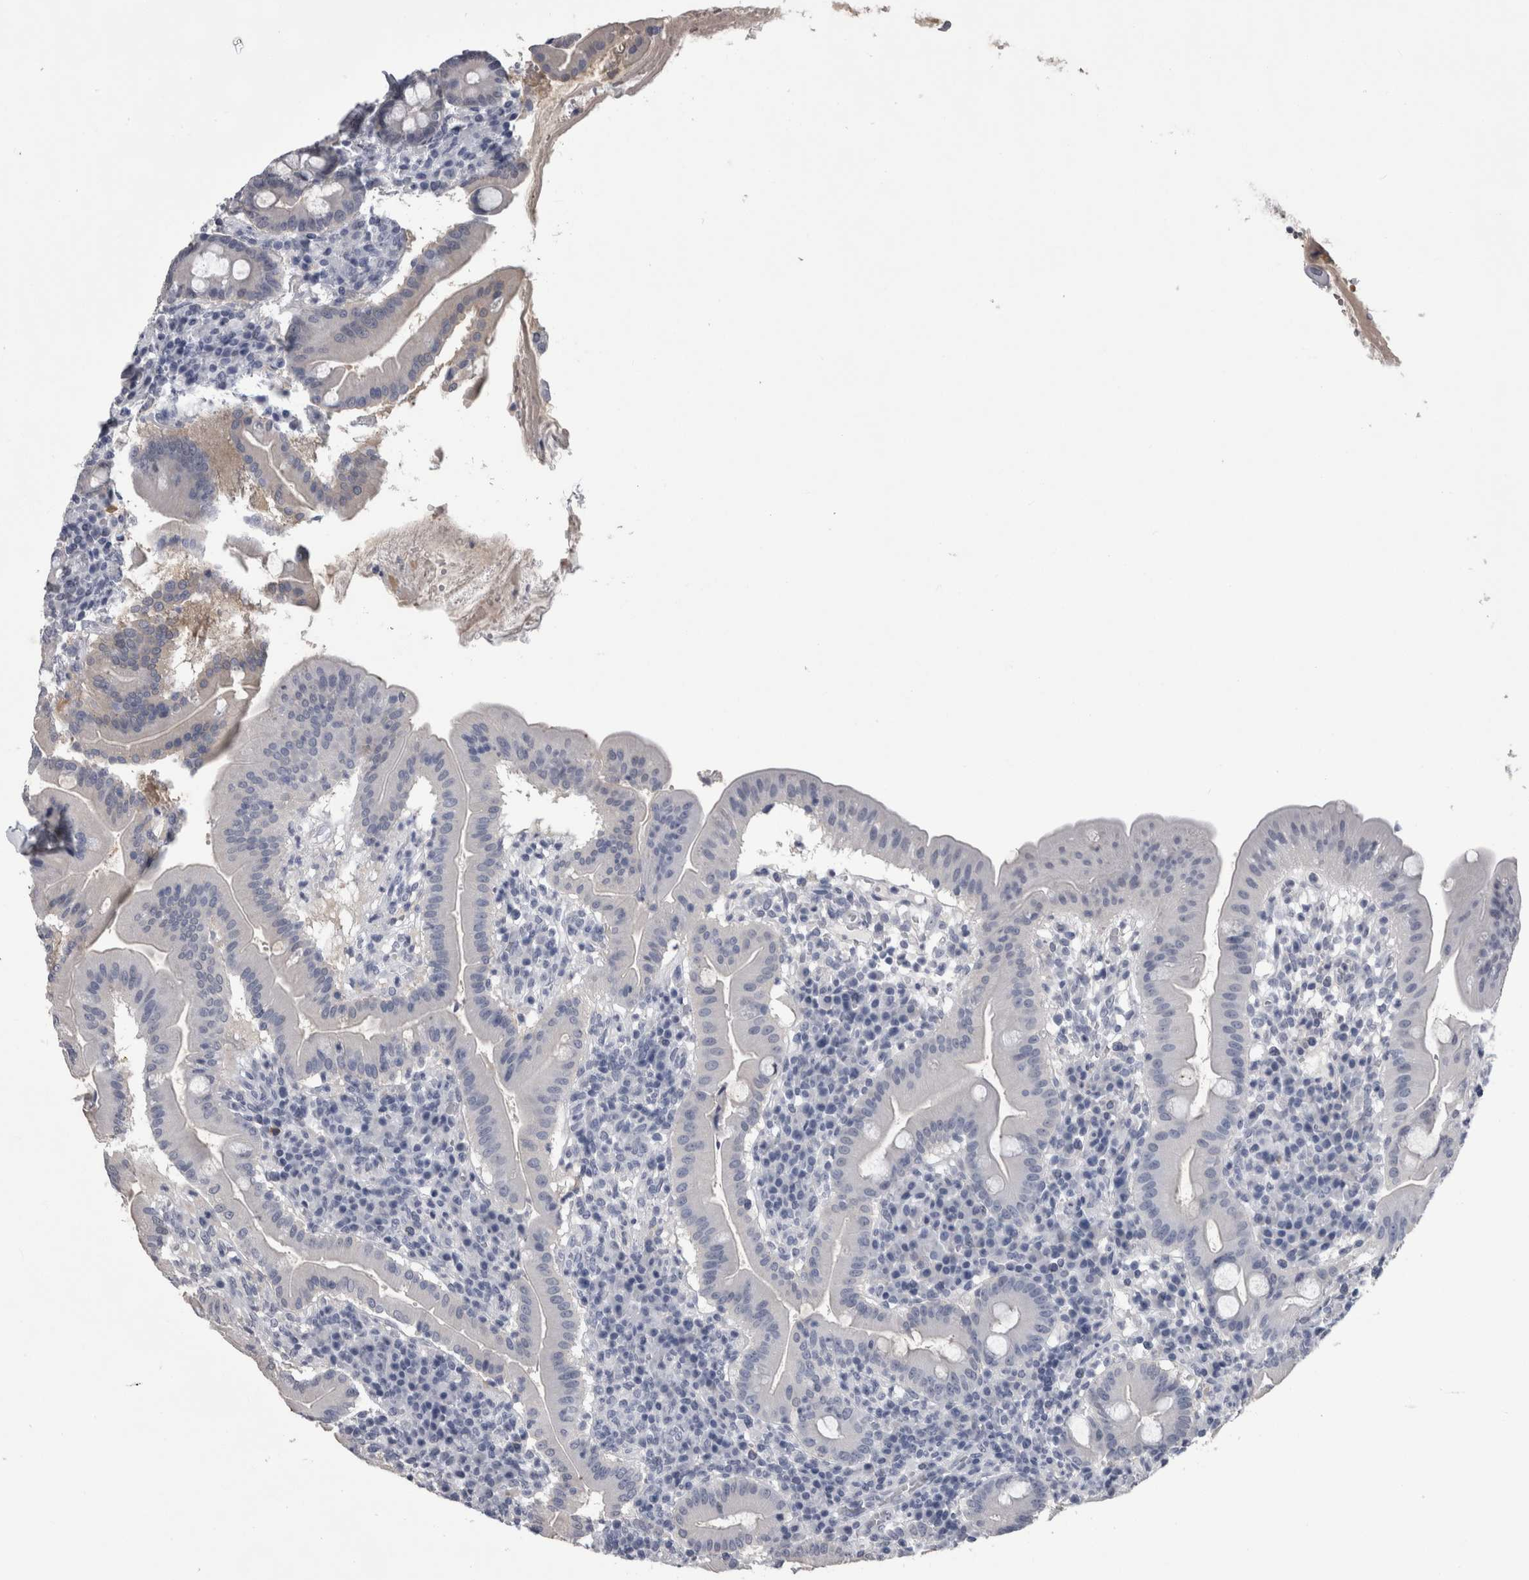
{"staining": {"intensity": "weak", "quantity": "25%-75%", "location": "cytoplasmic/membranous"}, "tissue": "duodenum", "cell_type": "Glandular cells", "image_type": "normal", "snomed": [{"axis": "morphology", "description": "Normal tissue, NOS"}, {"axis": "topography", "description": "Duodenum"}], "caption": "DAB immunohistochemical staining of benign human duodenum displays weak cytoplasmic/membranous protein staining in approximately 25%-75% of glandular cells.", "gene": "AFMID", "patient": {"sex": "male", "age": 50}}